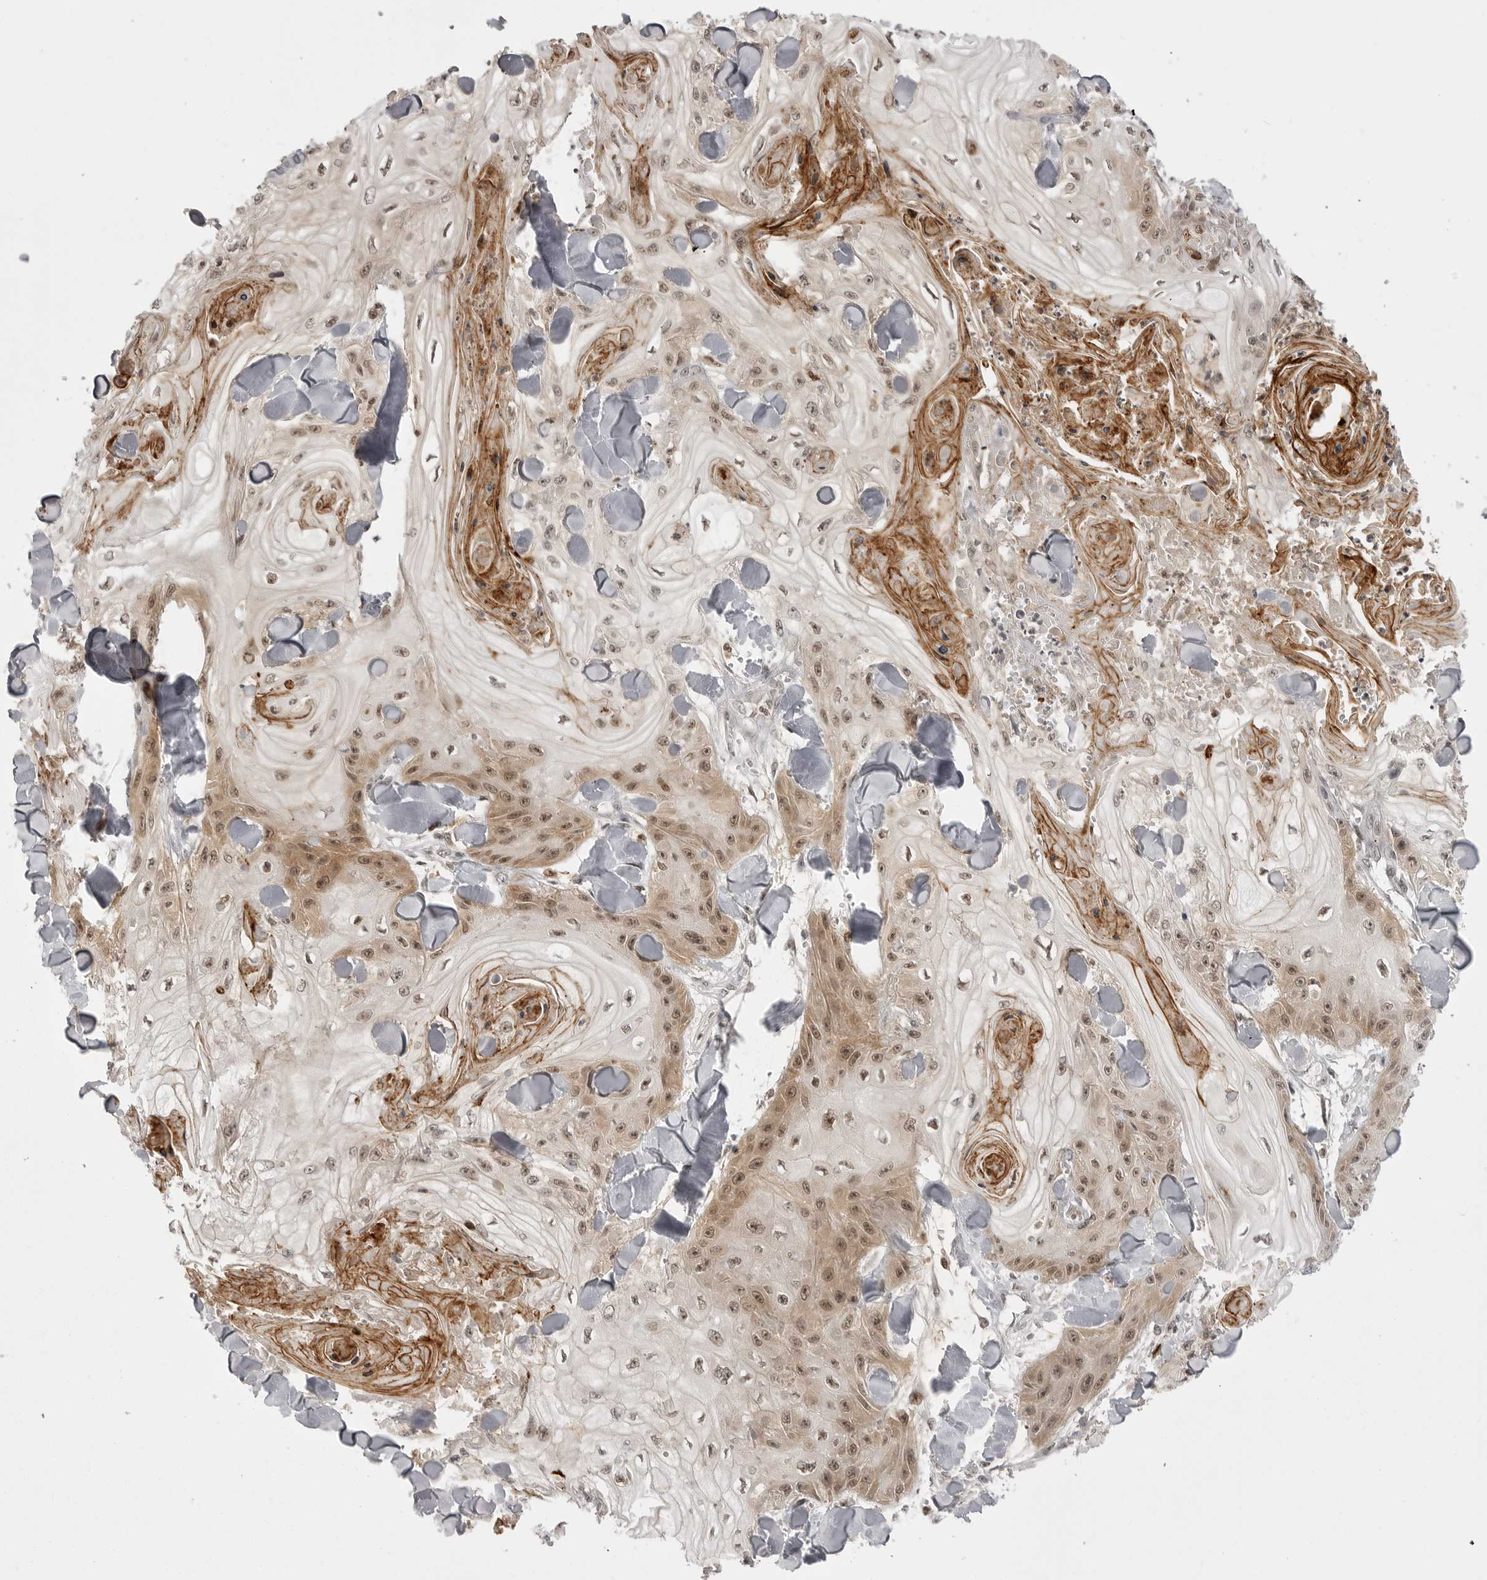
{"staining": {"intensity": "moderate", "quantity": "25%-75%", "location": "cytoplasmic/membranous,nuclear"}, "tissue": "skin cancer", "cell_type": "Tumor cells", "image_type": "cancer", "snomed": [{"axis": "morphology", "description": "Squamous cell carcinoma, NOS"}, {"axis": "topography", "description": "Skin"}], "caption": "Squamous cell carcinoma (skin) stained with DAB immunohistochemistry shows medium levels of moderate cytoplasmic/membranous and nuclear expression in approximately 25%-75% of tumor cells.", "gene": "PTK2B", "patient": {"sex": "male", "age": 74}}